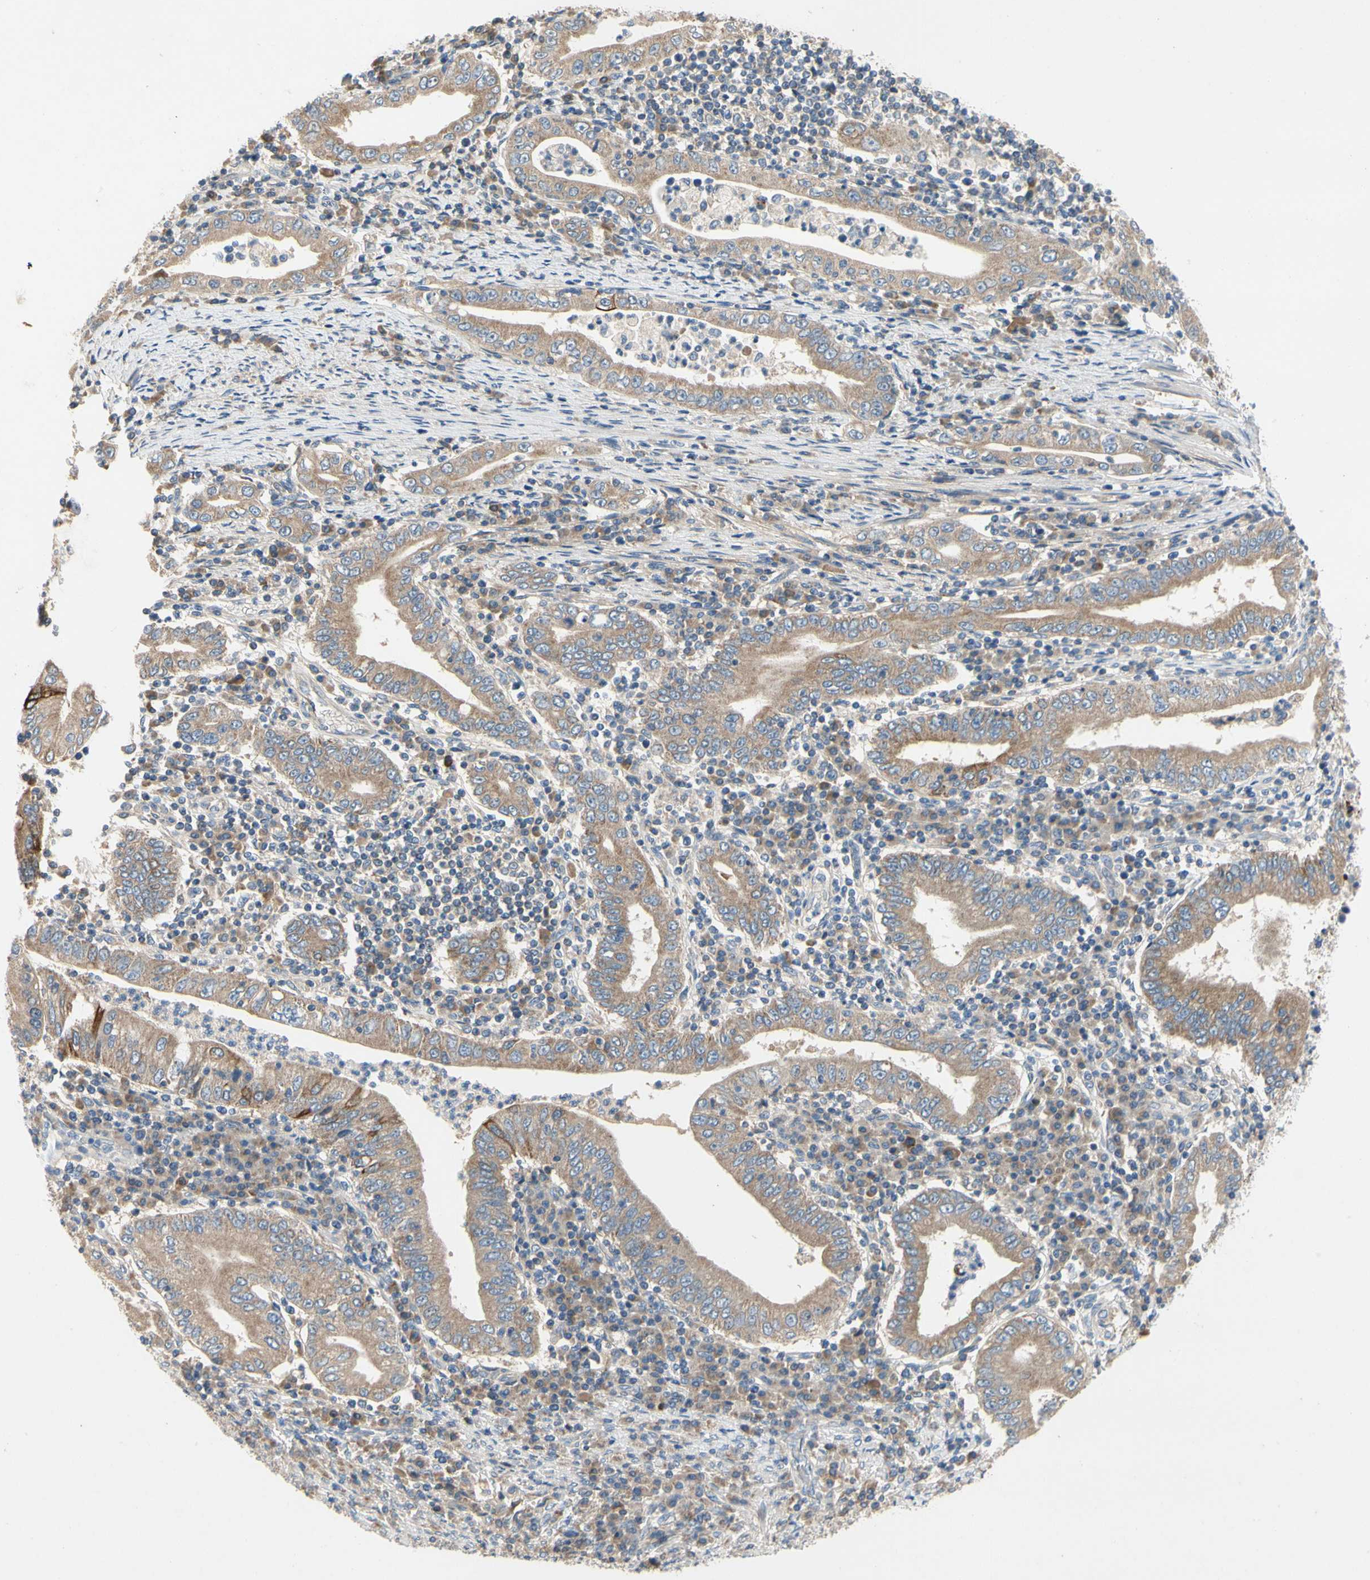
{"staining": {"intensity": "moderate", "quantity": ">75%", "location": "cytoplasmic/membranous"}, "tissue": "stomach cancer", "cell_type": "Tumor cells", "image_type": "cancer", "snomed": [{"axis": "morphology", "description": "Normal tissue, NOS"}, {"axis": "morphology", "description": "Adenocarcinoma, NOS"}, {"axis": "topography", "description": "Esophagus"}, {"axis": "topography", "description": "Stomach, upper"}, {"axis": "topography", "description": "Peripheral nerve tissue"}], "caption": "Moderate cytoplasmic/membranous positivity for a protein is seen in approximately >75% of tumor cells of stomach adenocarcinoma using immunohistochemistry (IHC).", "gene": "KLHDC8B", "patient": {"sex": "male", "age": 62}}